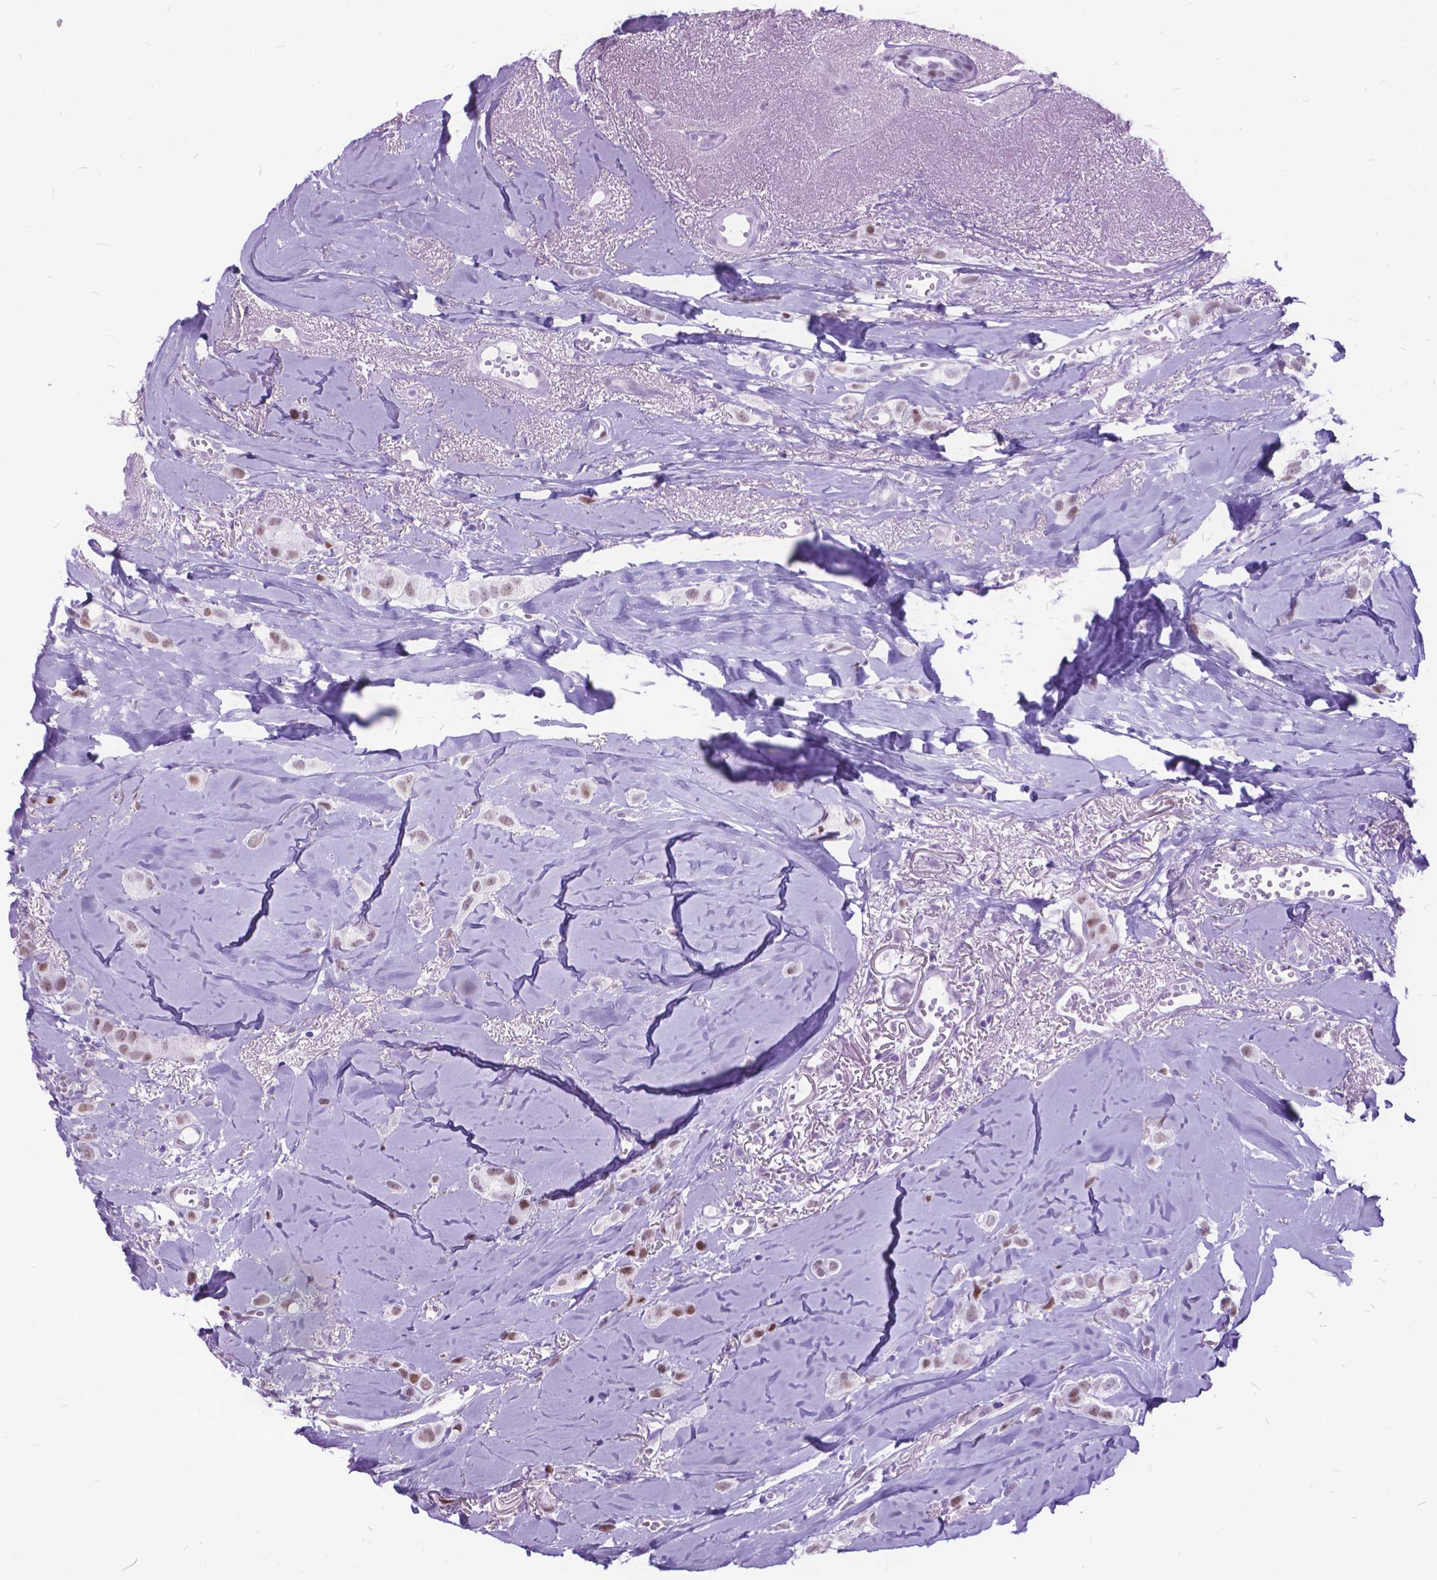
{"staining": {"intensity": "moderate", "quantity": "25%-75%", "location": "nuclear"}, "tissue": "breast cancer", "cell_type": "Tumor cells", "image_type": "cancer", "snomed": [{"axis": "morphology", "description": "Duct carcinoma"}, {"axis": "topography", "description": "Breast"}], "caption": "A histopathology image showing moderate nuclear expression in approximately 25%-75% of tumor cells in breast cancer, as visualized by brown immunohistochemical staining.", "gene": "POLE4", "patient": {"sex": "female", "age": 85}}